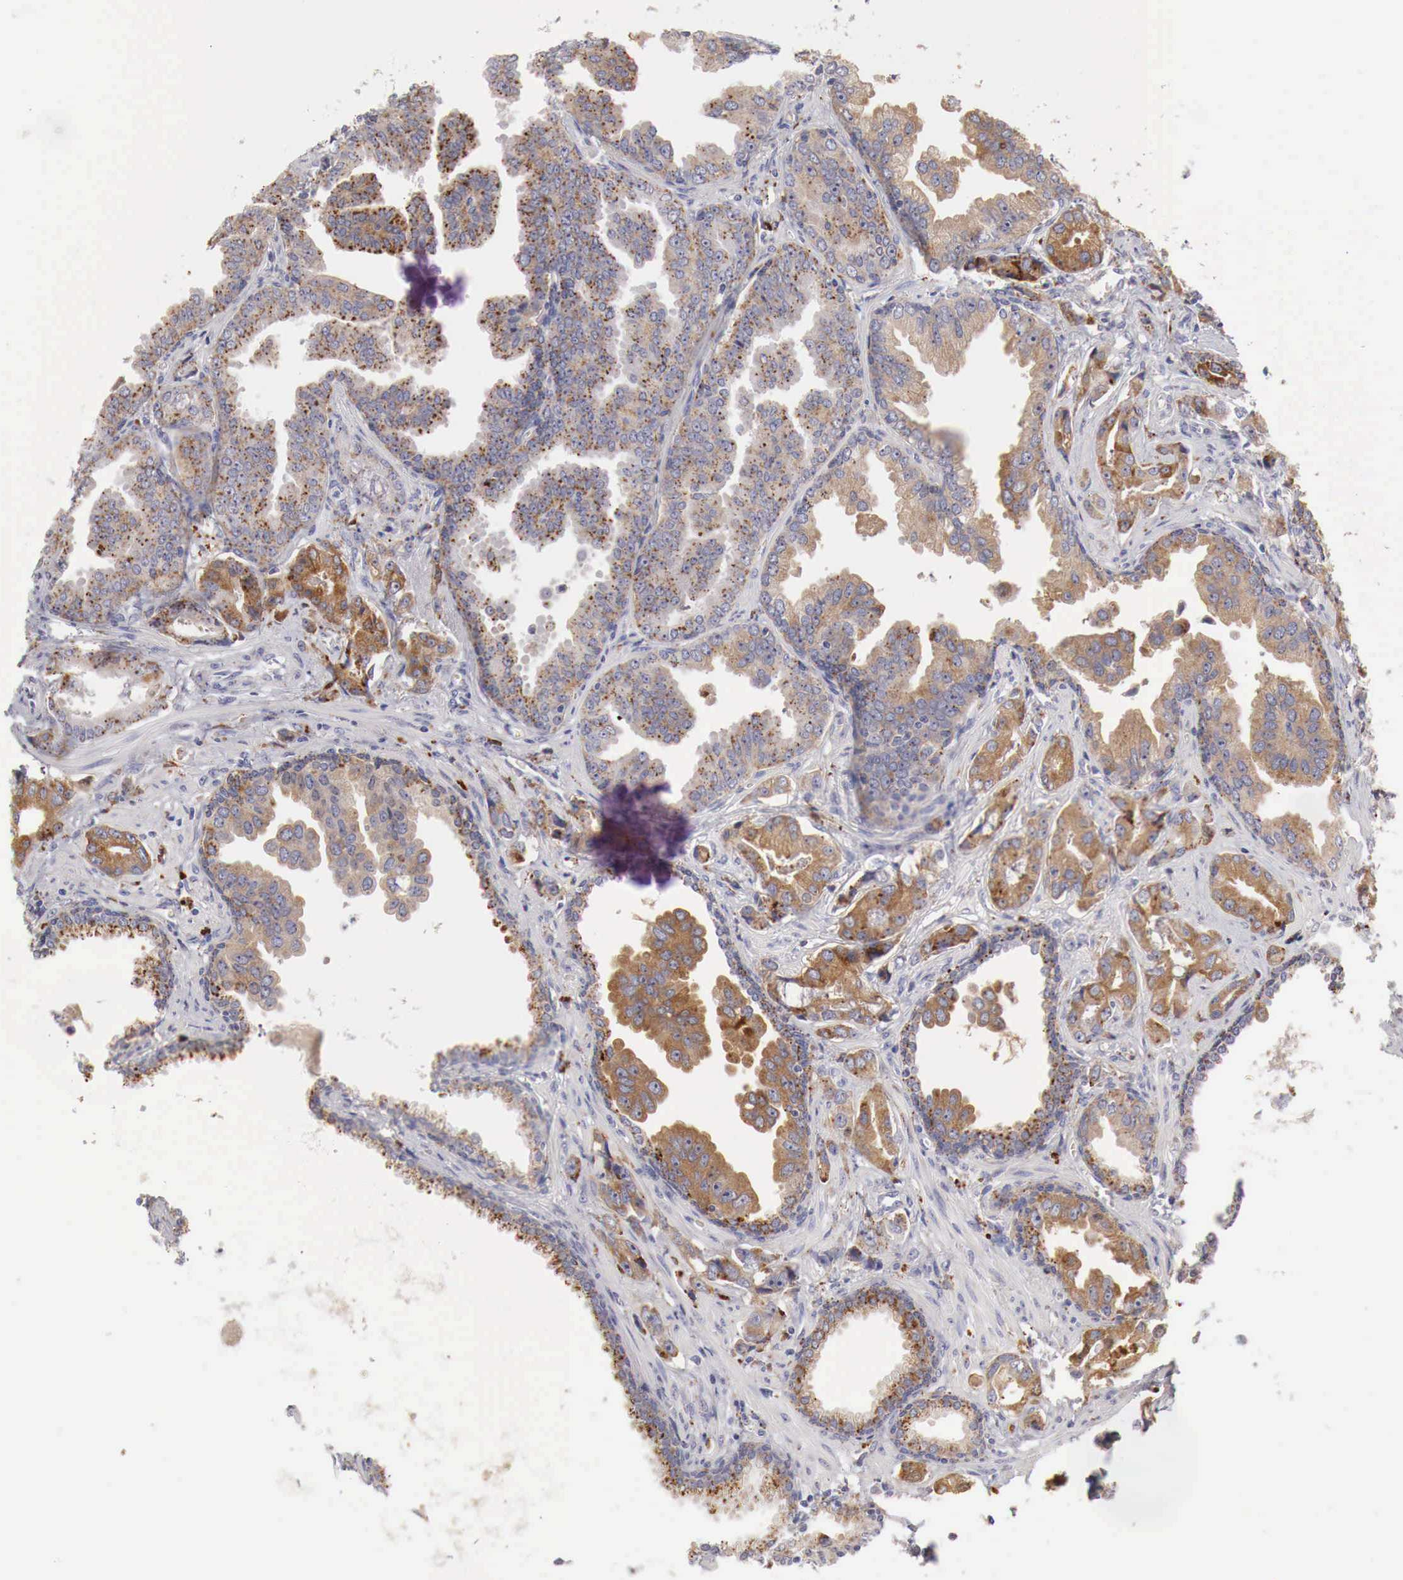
{"staining": {"intensity": "moderate", "quantity": "<25%", "location": "cytoplasmic/membranous"}, "tissue": "prostate cancer", "cell_type": "Tumor cells", "image_type": "cancer", "snomed": [{"axis": "morphology", "description": "Adenocarcinoma, Low grade"}, {"axis": "topography", "description": "Prostate"}], "caption": "Protein analysis of prostate cancer (adenocarcinoma (low-grade)) tissue shows moderate cytoplasmic/membranous expression in about <25% of tumor cells. The protein is shown in brown color, while the nuclei are stained blue.", "gene": "GLA", "patient": {"sex": "male", "age": 65}}